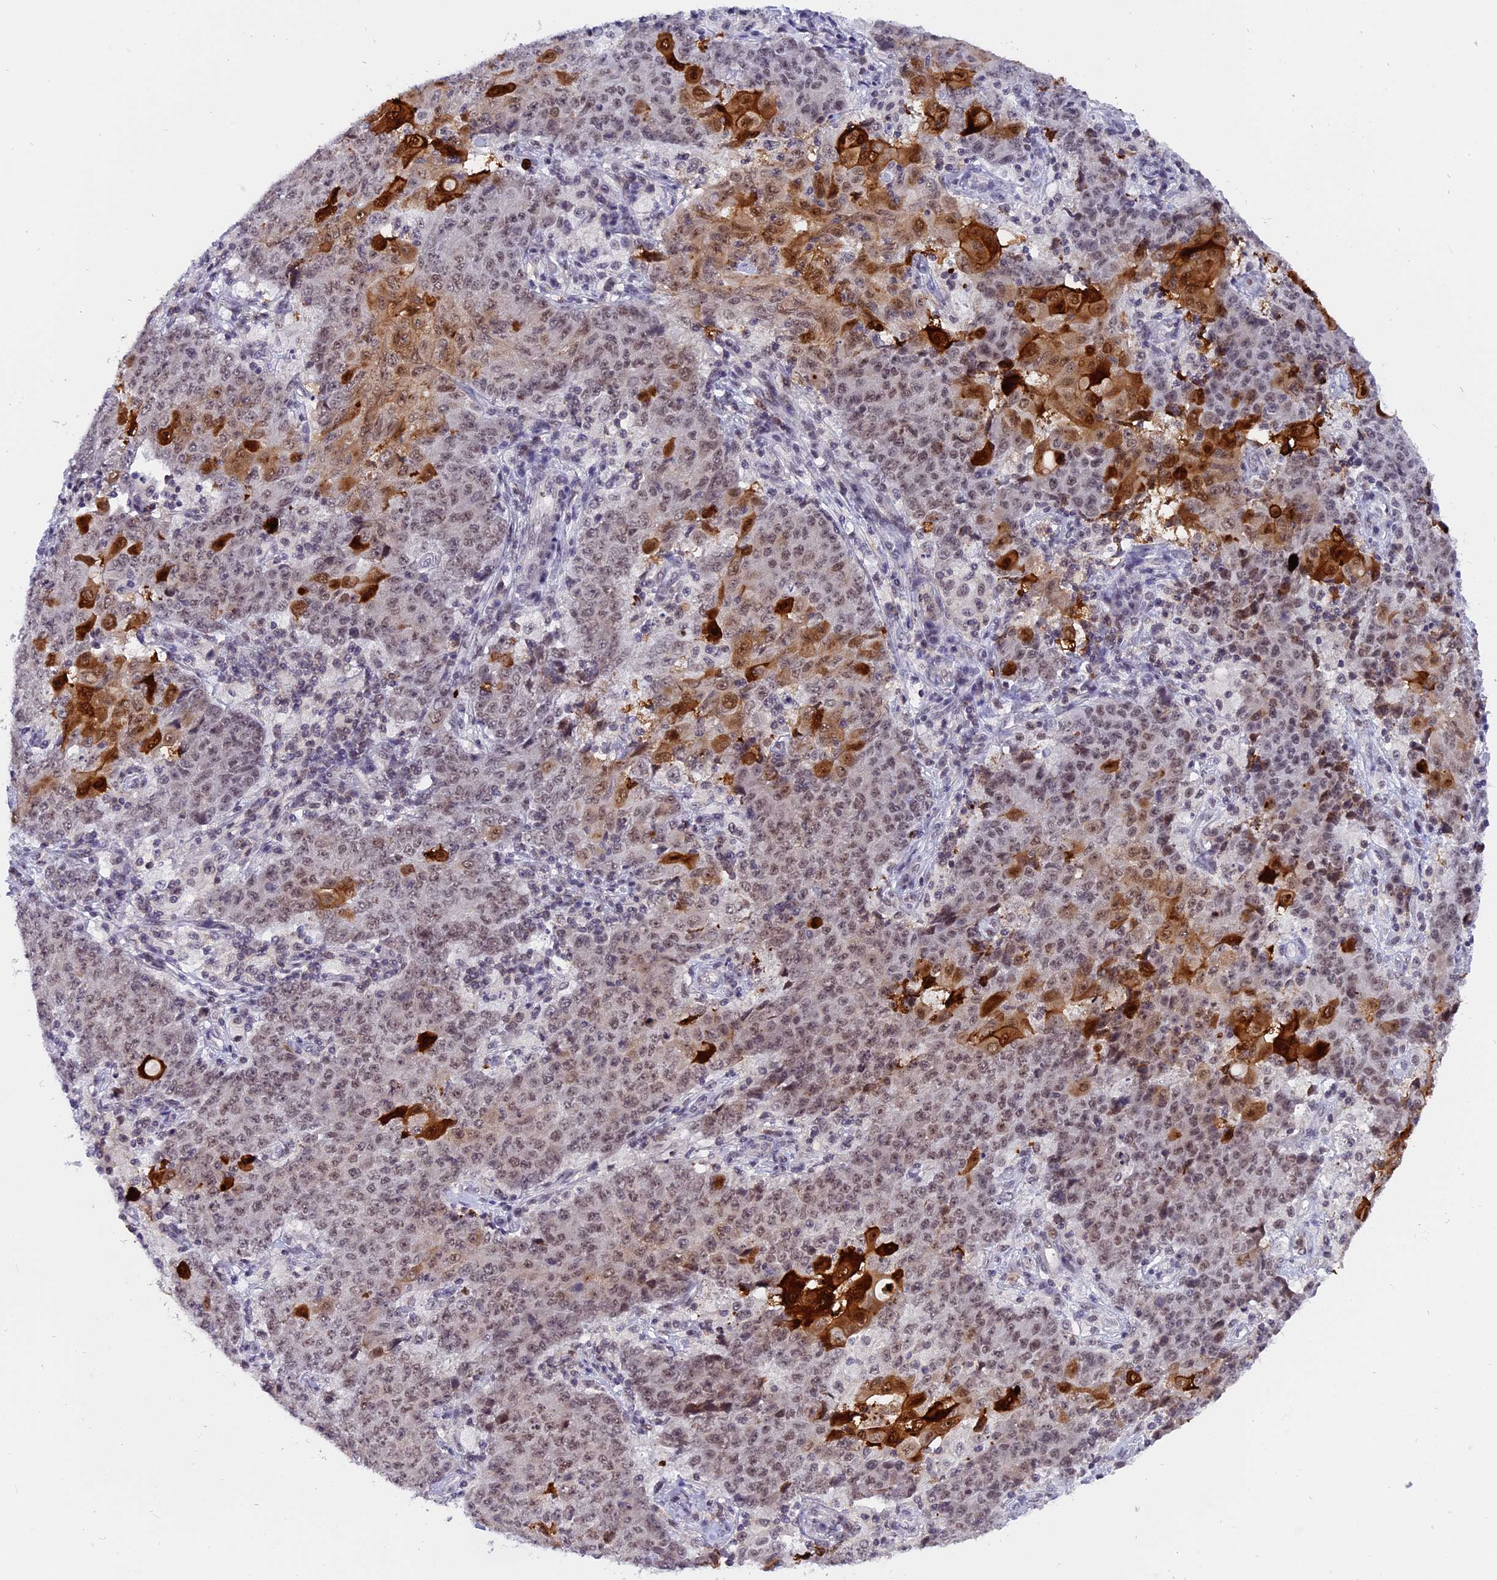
{"staining": {"intensity": "strong", "quantity": "25%-75%", "location": "cytoplasmic/membranous,nuclear"}, "tissue": "ovarian cancer", "cell_type": "Tumor cells", "image_type": "cancer", "snomed": [{"axis": "morphology", "description": "Carcinoma, endometroid"}, {"axis": "topography", "description": "Ovary"}], "caption": "IHC micrograph of ovarian endometroid carcinoma stained for a protein (brown), which demonstrates high levels of strong cytoplasmic/membranous and nuclear expression in approximately 25%-75% of tumor cells.", "gene": "TADA3", "patient": {"sex": "female", "age": 42}}